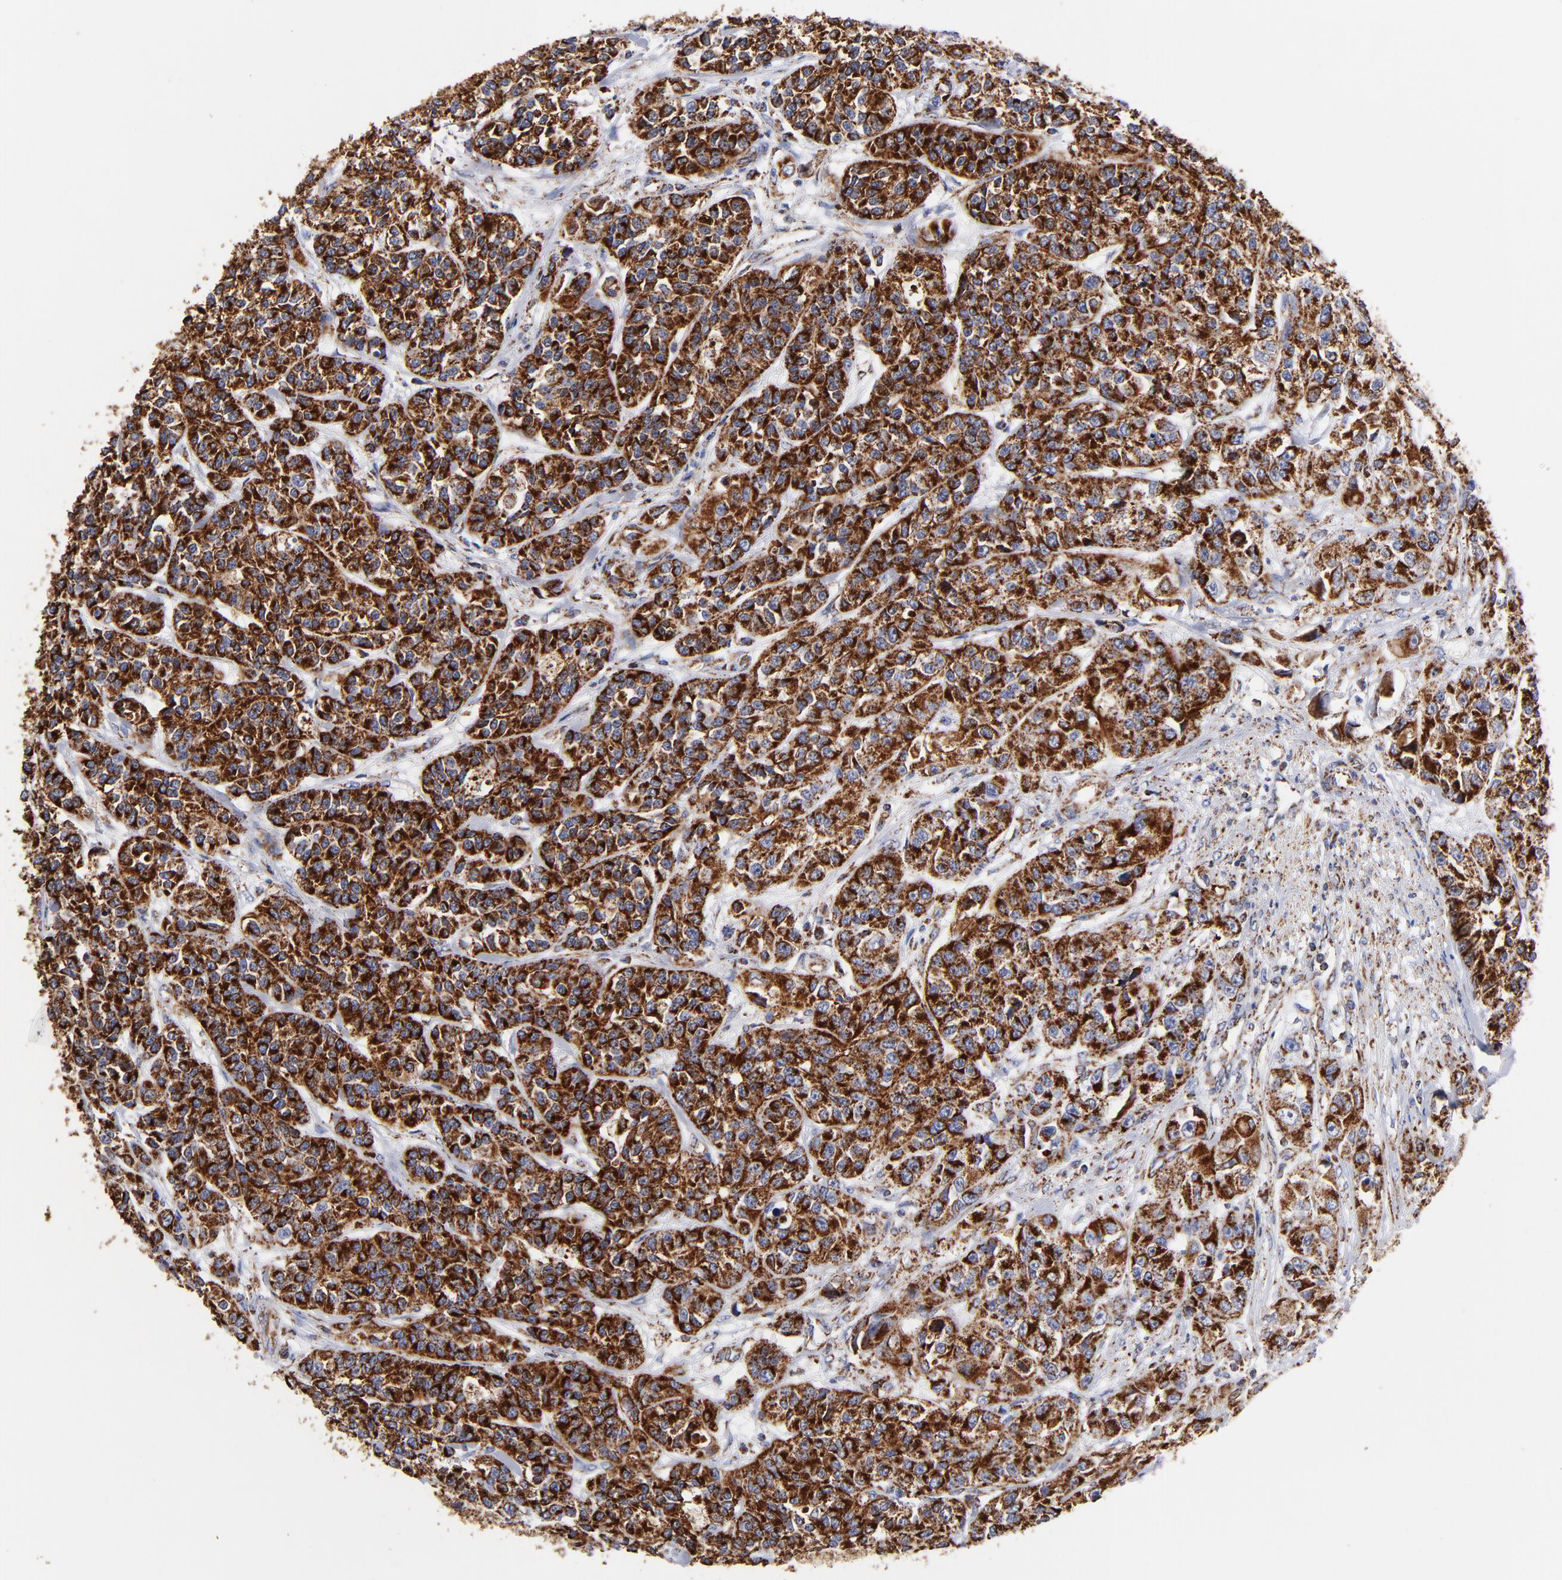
{"staining": {"intensity": "strong", "quantity": ">75%", "location": "cytoplasmic/membranous"}, "tissue": "urothelial cancer", "cell_type": "Tumor cells", "image_type": "cancer", "snomed": [{"axis": "morphology", "description": "Urothelial carcinoma, High grade"}, {"axis": "topography", "description": "Urinary bladder"}], "caption": "Strong cytoplasmic/membranous staining for a protein is present in approximately >75% of tumor cells of urothelial cancer using IHC.", "gene": "PHB1", "patient": {"sex": "female", "age": 81}}